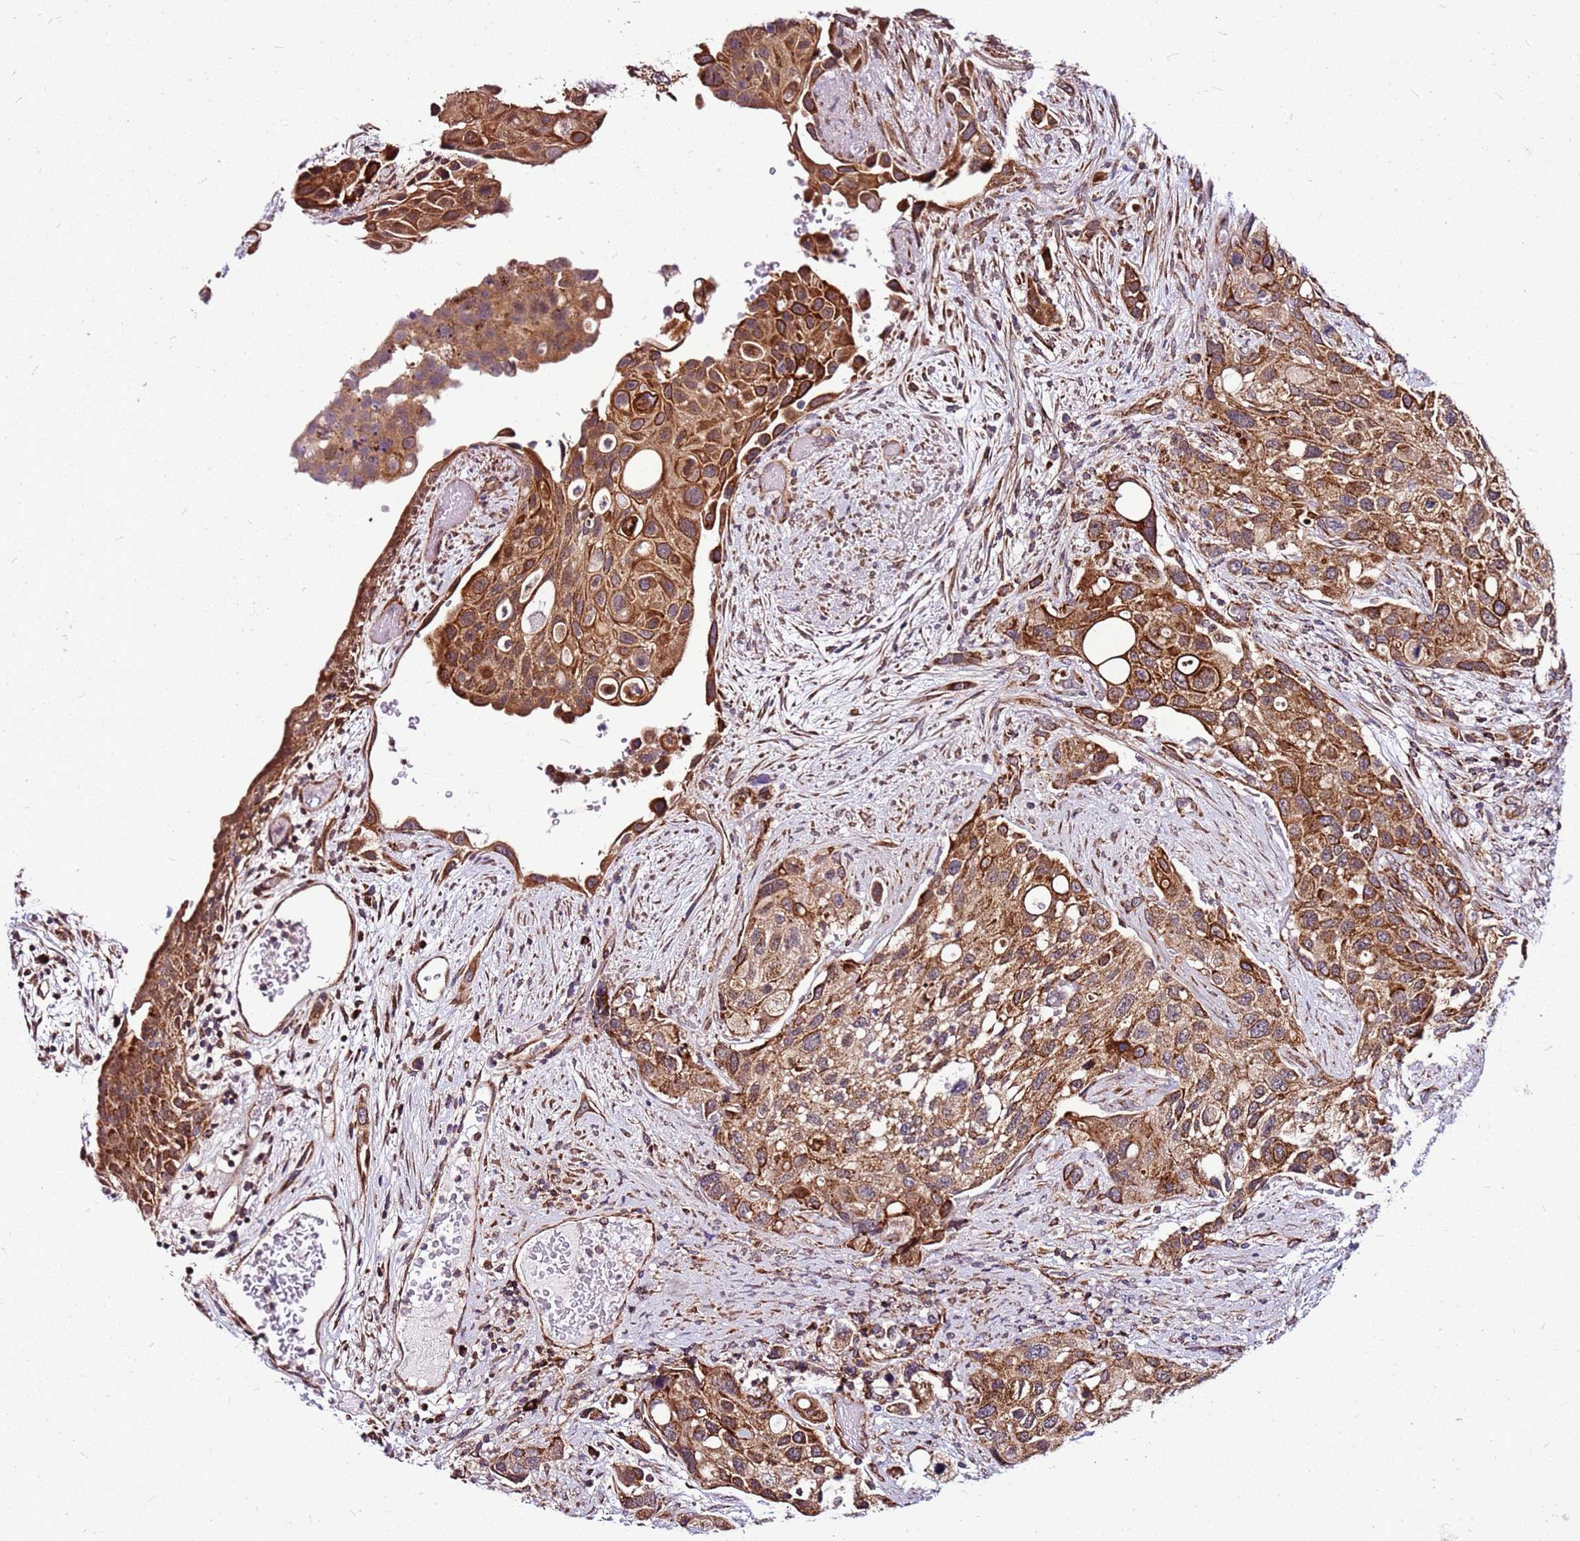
{"staining": {"intensity": "strong", "quantity": "25%-75%", "location": "cytoplasmic/membranous"}, "tissue": "urothelial cancer", "cell_type": "Tumor cells", "image_type": "cancer", "snomed": [{"axis": "morphology", "description": "Normal tissue, NOS"}, {"axis": "morphology", "description": "Urothelial carcinoma, High grade"}, {"axis": "topography", "description": "Vascular tissue"}, {"axis": "topography", "description": "Urinary bladder"}], "caption": "Human urothelial cancer stained with a protein marker shows strong staining in tumor cells.", "gene": "OR51T1", "patient": {"sex": "female", "age": 56}}